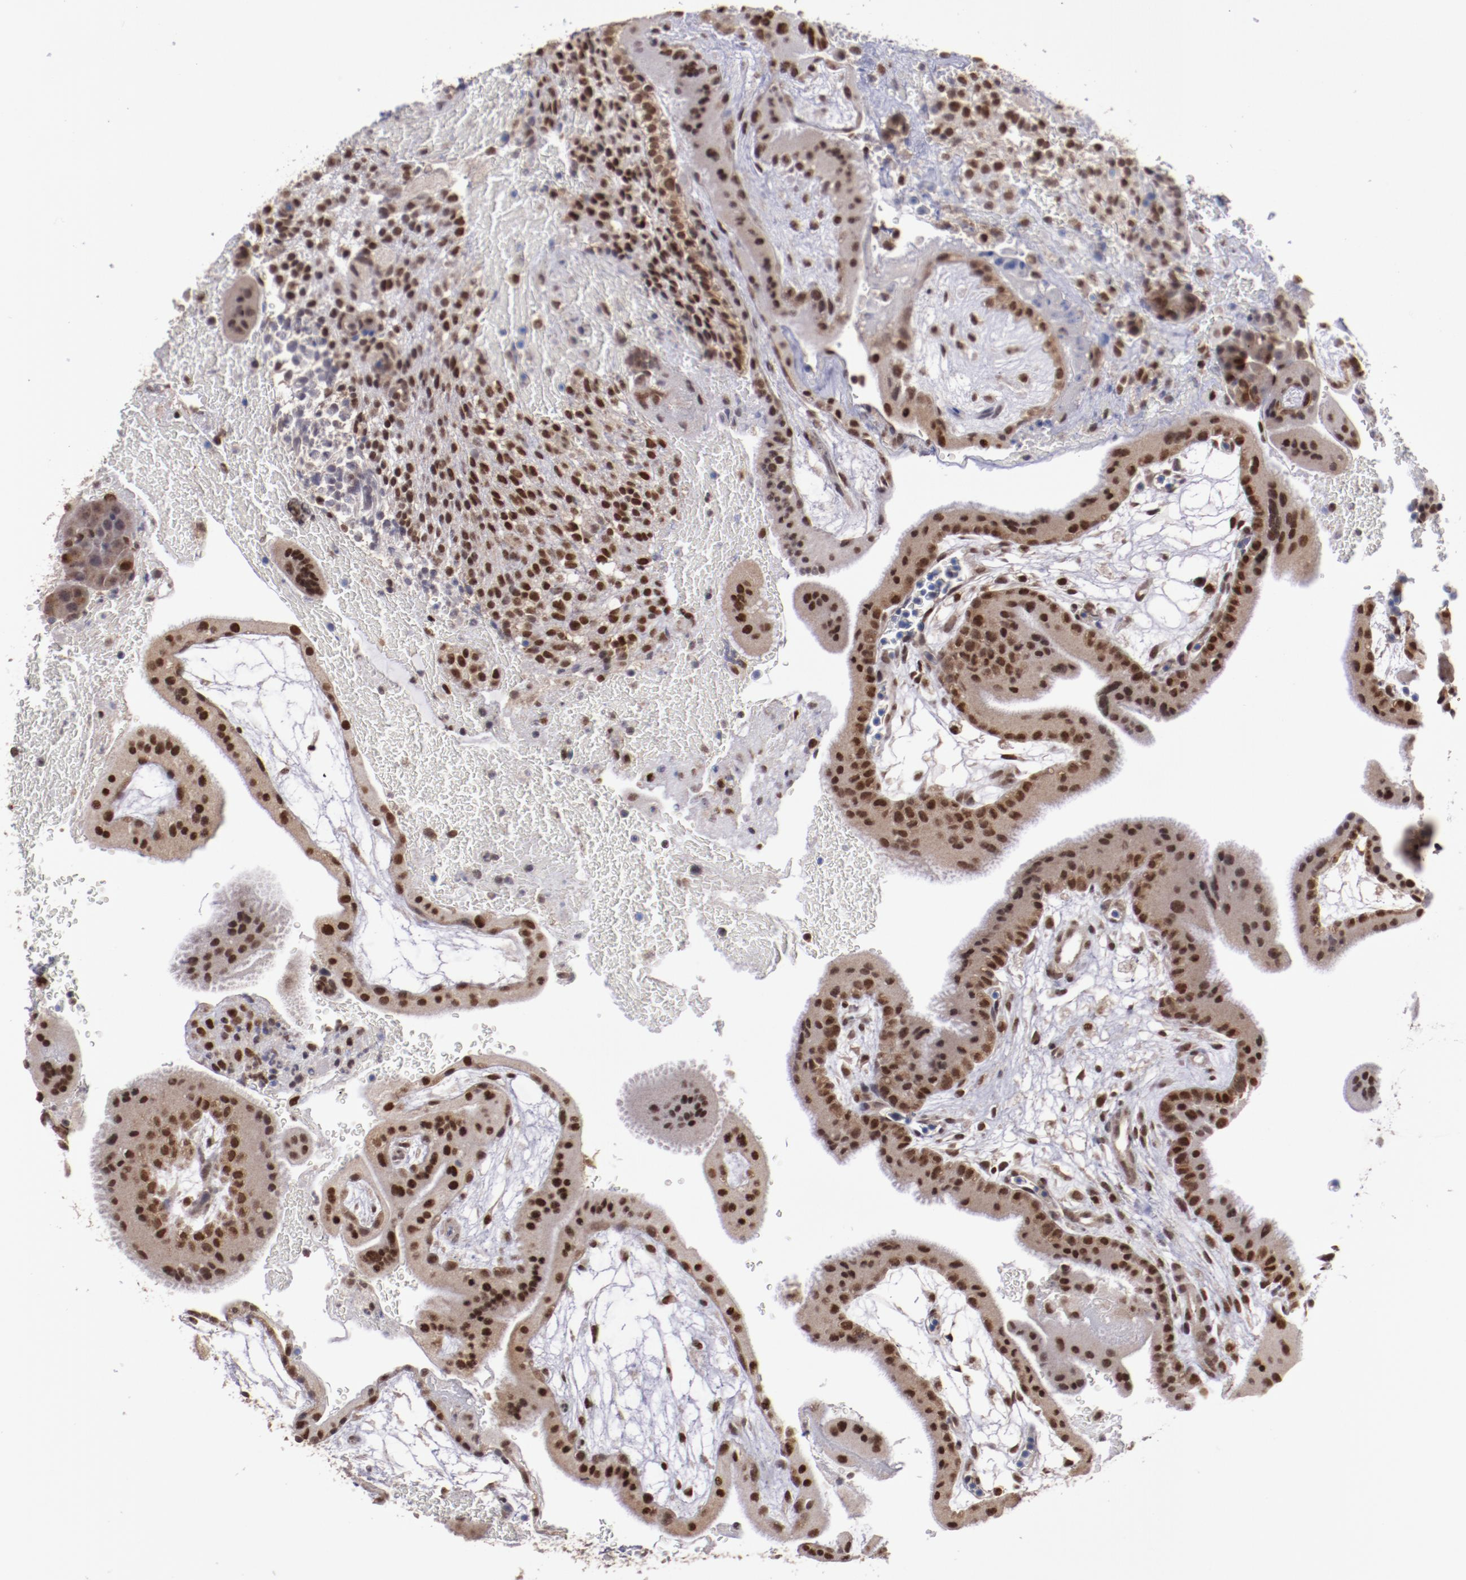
{"staining": {"intensity": "strong", "quantity": ">75%", "location": "nuclear"}, "tissue": "placenta", "cell_type": "Decidual cells", "image_type": "normal", "snomed": [{"axis": "morphology", "description": "Normal tissue, NOS"}, {"axis": "topography", "description": "Placenta"}], "caption": "Immunohistochemistry (IHC) histopathology image of unremarkable placenta: placenta stained using immunohistochemistry (IHC) shows high levels of strong protein expression localized specifically in the nuclear of decidual cells, appearing as a nuclear brown color.", "gene": "ARNT", "patient": {"sex": "female", "age": 19}}